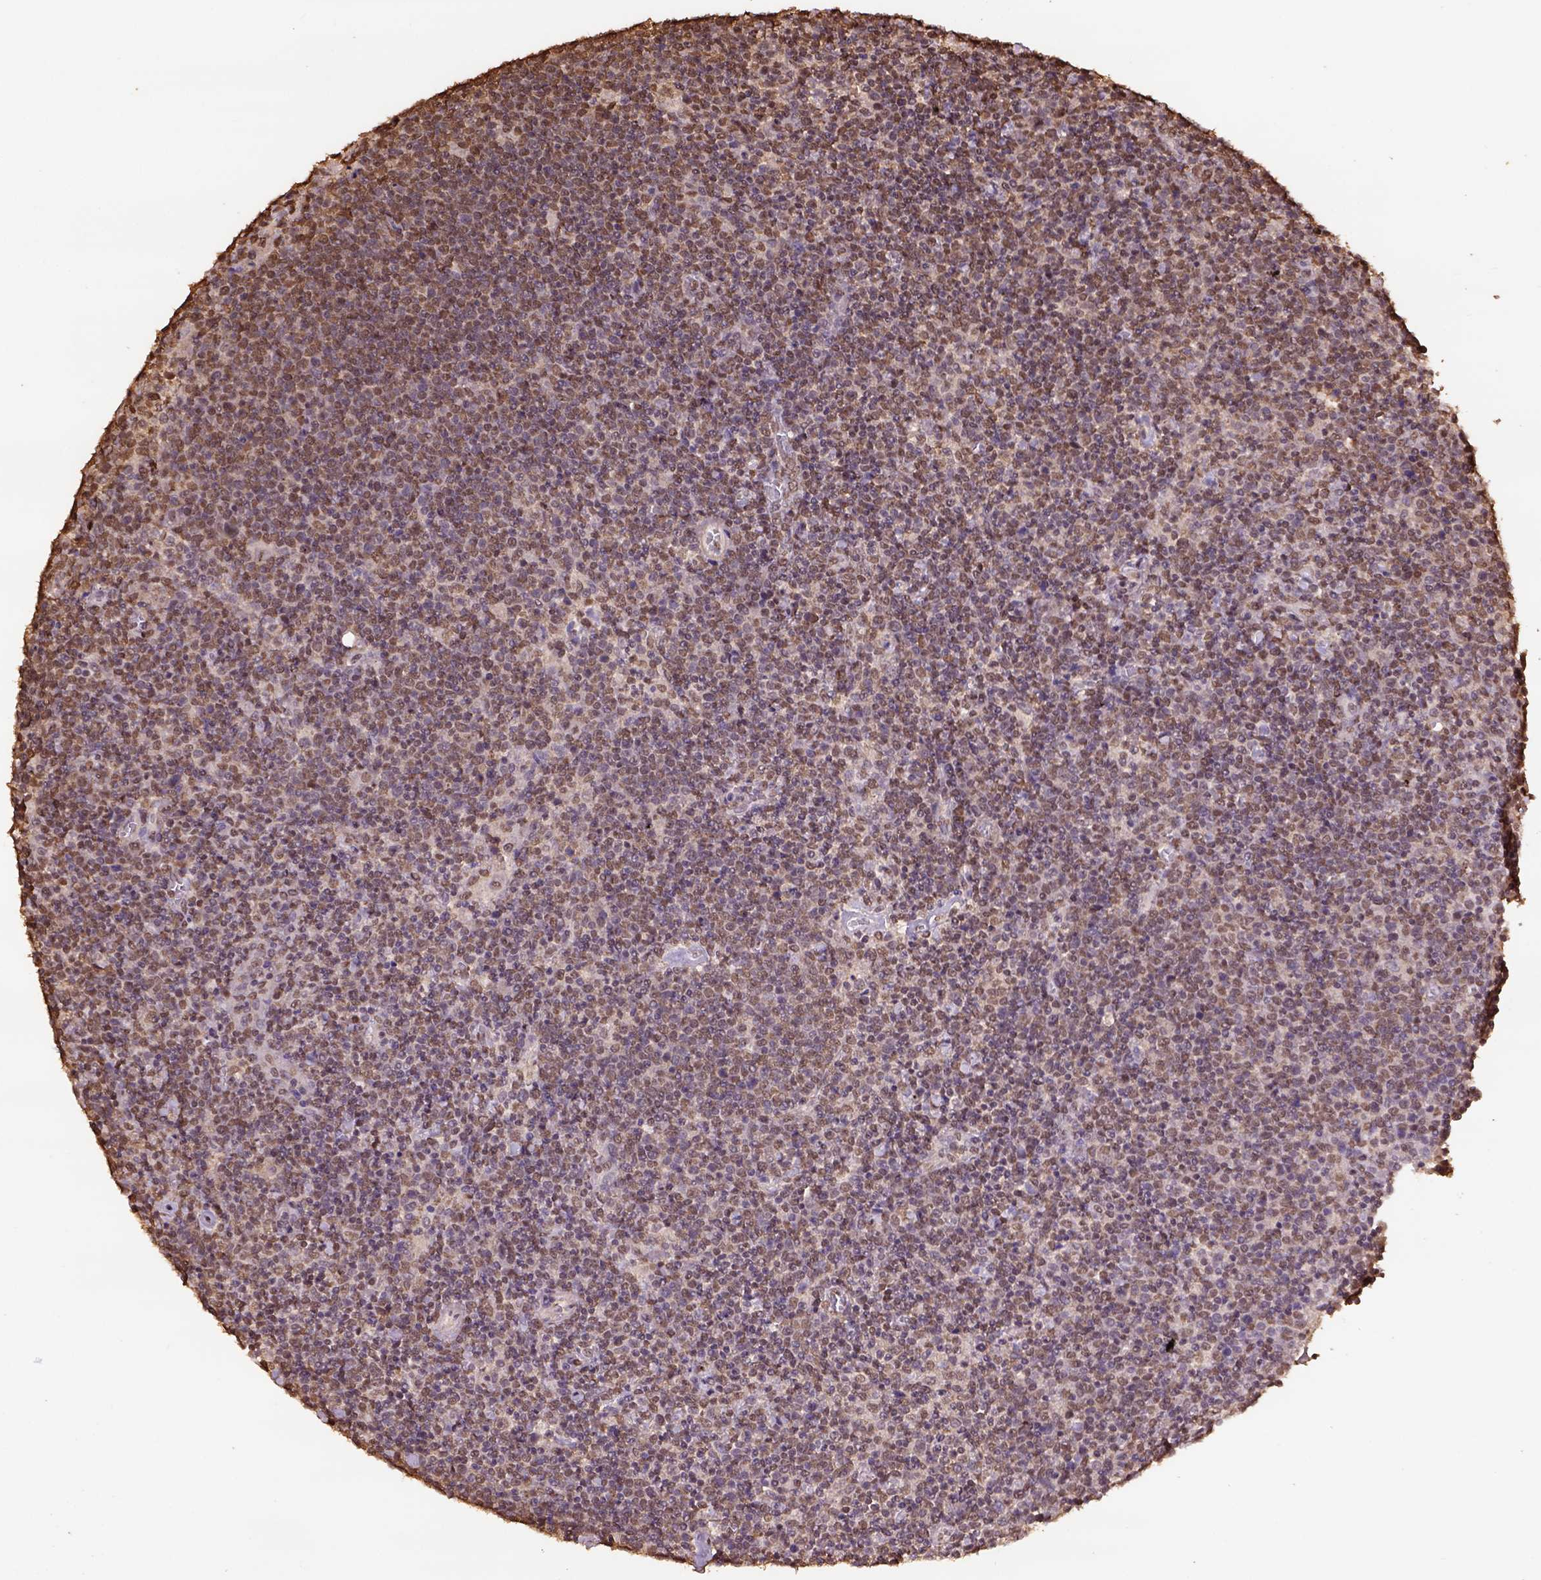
{"staining": {"intensity": "moderate", "quantity": ">75%", "location": "nuclear"}, "tissue": "lymphoma", "cell_type": "Tumor cells", "image_type": "cancer", "snomed": [{"axis": "morphology", "description": "Malignant lymphoma, non-Hodgkin's type, High grade"}, {"axis": "topography", "description": "Lymph node"}], "caption": "Malignant lymphoma, non-Hodgkin's type (high-grade) was stained to show a protein in brown. There is medium levels of moderate nuclear positivity in approximately >75% of tumor cells. Immunohistochemistry (ihc) stains the protein in brown and the nuclei are stained blue.", "gene": "CSTF2T", "patient": {"sex": "male", "age": 61}}